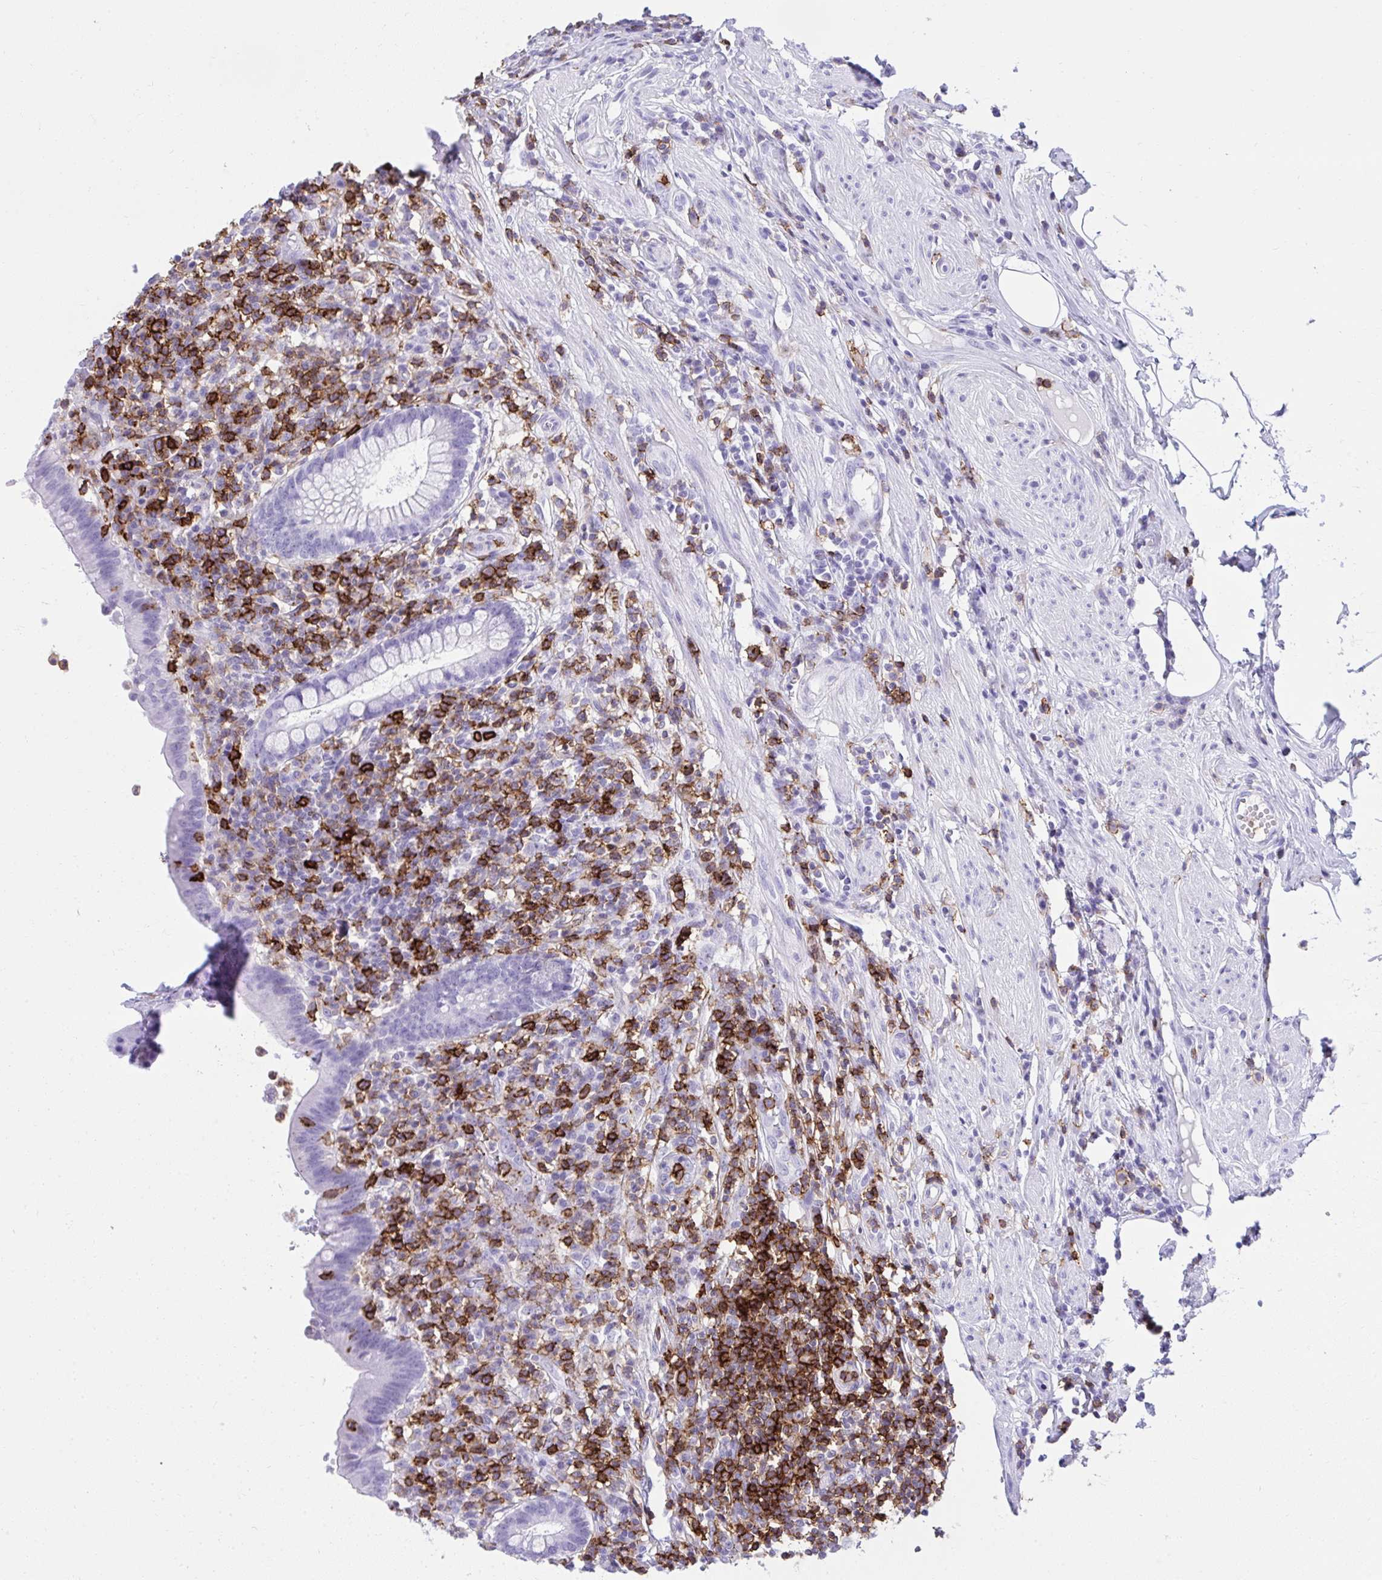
{"staining": {"intensity": "negative", "quantity": "none", "location": "none"}, "tissue": "appendix", "cell_type": "Glandular cells", "image_type": "normal", "snomed": [{"axis": "morphology", "description": "Normal tissue, NOS"}, {"axis": "topography", "description": "Appendix"}], "caption": "Histopathology image shows no protein positivity in glandular cells of normal appendix.", "gene": "SPN", "patient": {"sex": "female", "age": 56}}